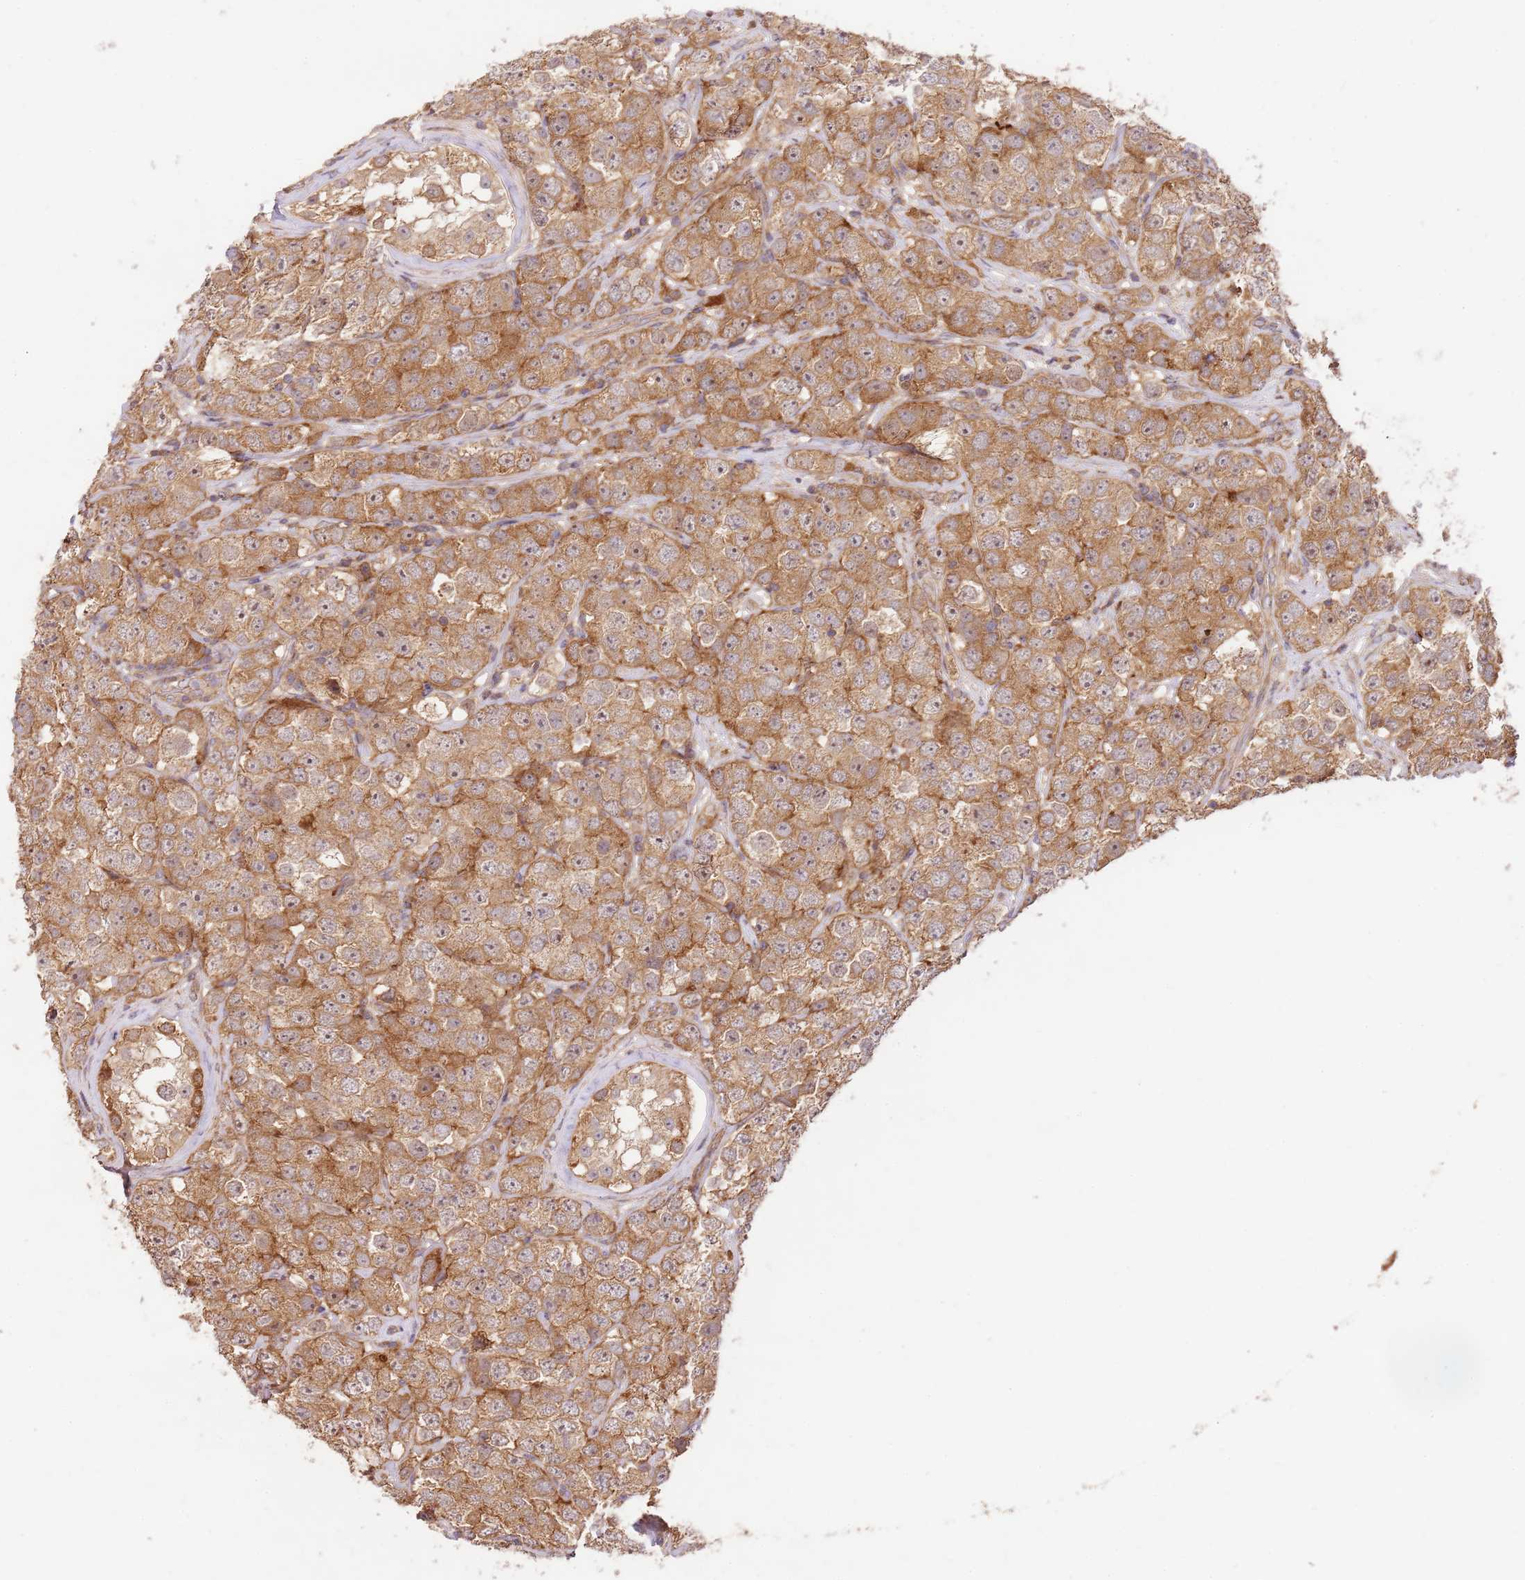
{"staining": {"intensity": "moderate", "quantity": ">75%", "location": "cytoplasmic/membranous"}, "tissue": "testis cancer", "cell_type": "Tumor cells", "image_type": "cancer", "snomed": [{"axis": "morphology", "description": "Seminoma, NOS"}, {"axis": "topography", "description": "Testis"}], "caption": "A micrograph of testis cancer stained for a protein displays moderate cytoplasmic/membranous brown staining in tumor cells. (IHC, brightfield microscopy, high magnification).", "gene": "GAREM1", "patient": {"sex": "male", "age": 28}}